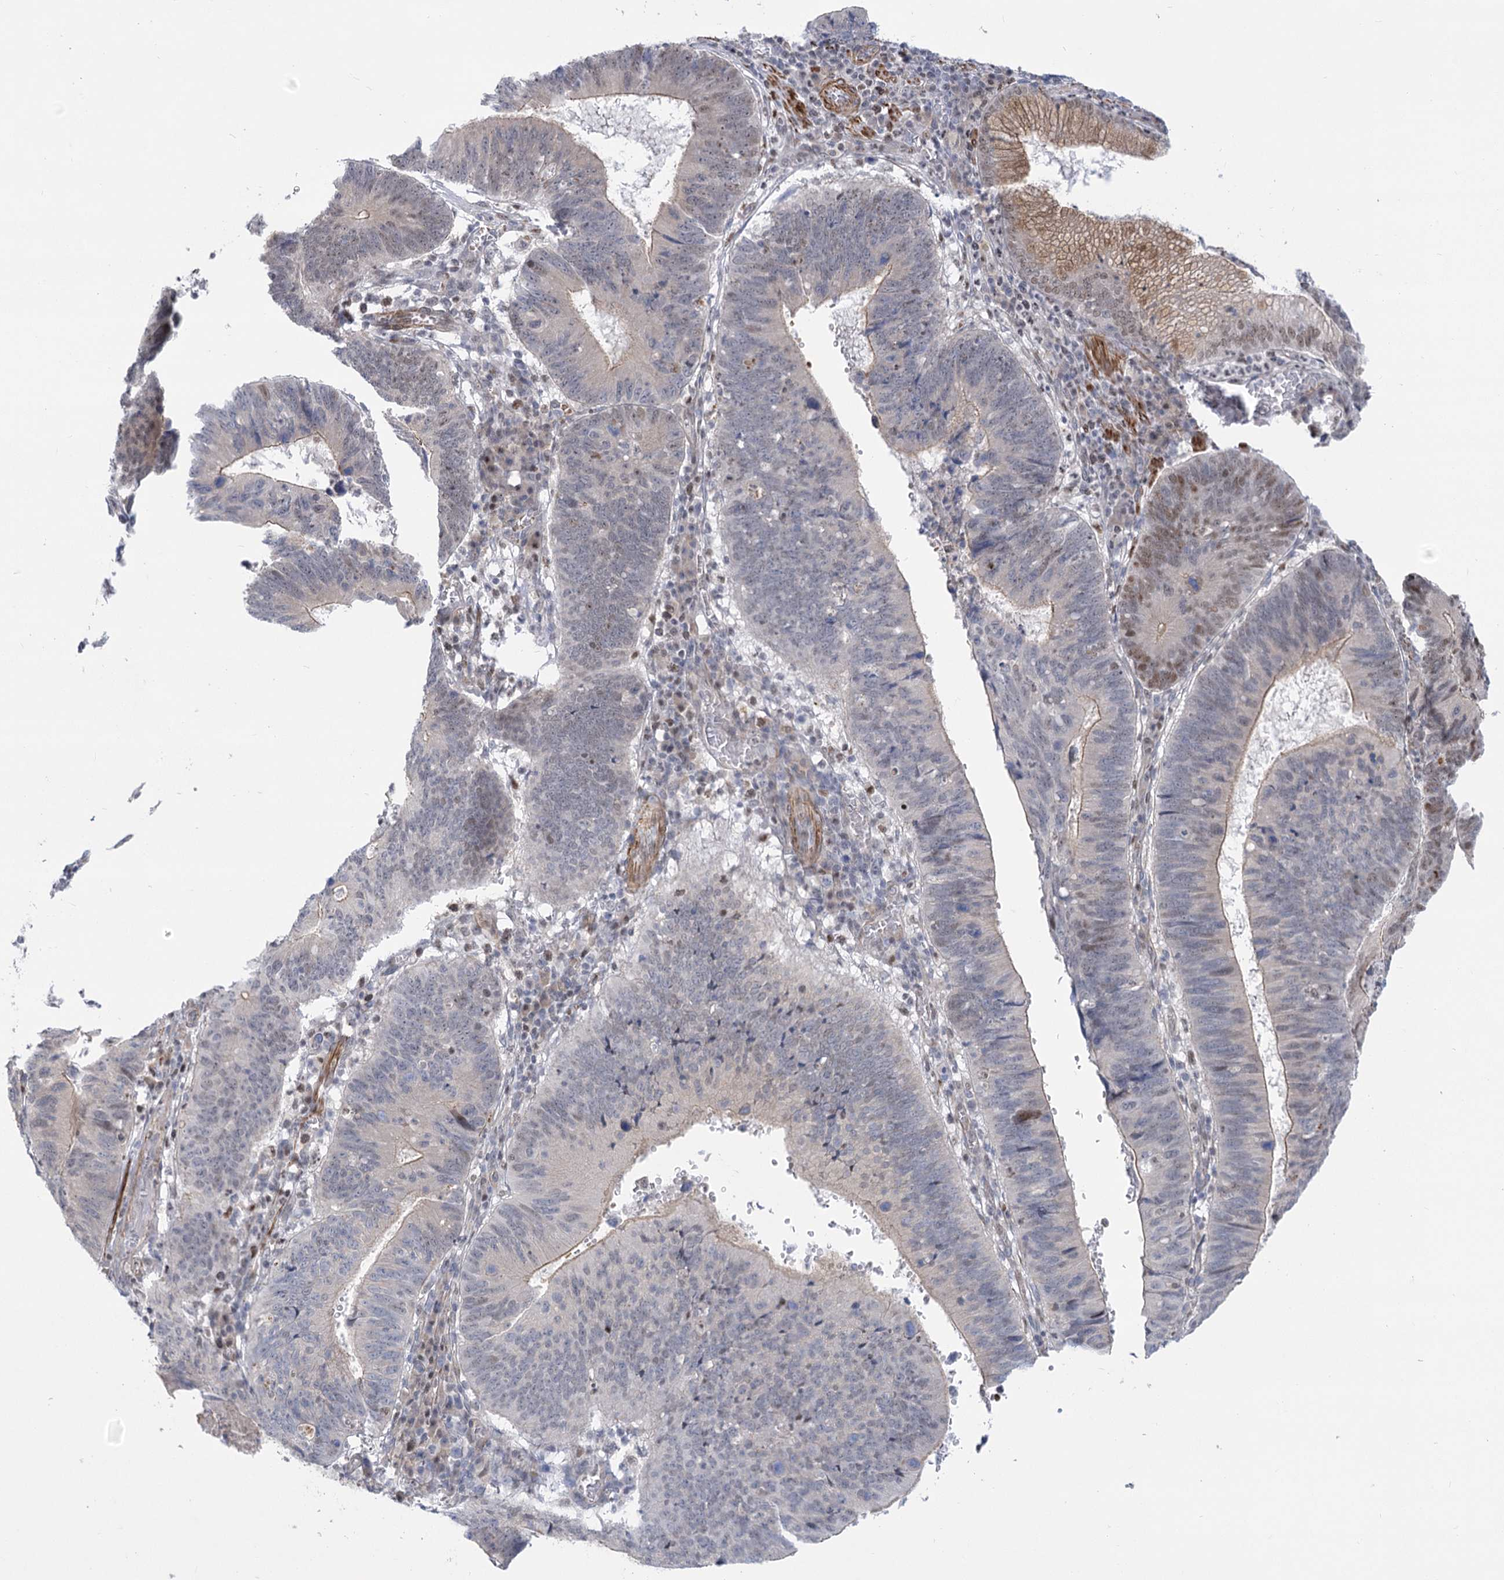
{"staining": {"intensity": "moderate", "quantity": "<25%", "location": "nuclear"}, "tissue": "stomach cancer", "cell_type": "Tumor cells", "image_type": "cancer", "snomed": [{"axis": "morphology", "description": "Adenocarcinoma, NOS"}, {"axis": "topography", "description": "Stomach"}], "caption": "A high-resolution micrograph shows immunohistochemistry (IHC) staining of stomach adenocarcinoma, which displays moderate nuclear staining in approximately <25% of tumor cells. (DAB (3,3'-diaminobenzidine) IHC with brightfield microscopy, high magnification).", "gene": "ARSI", "patient": {"sex": "male", "age": 59}}